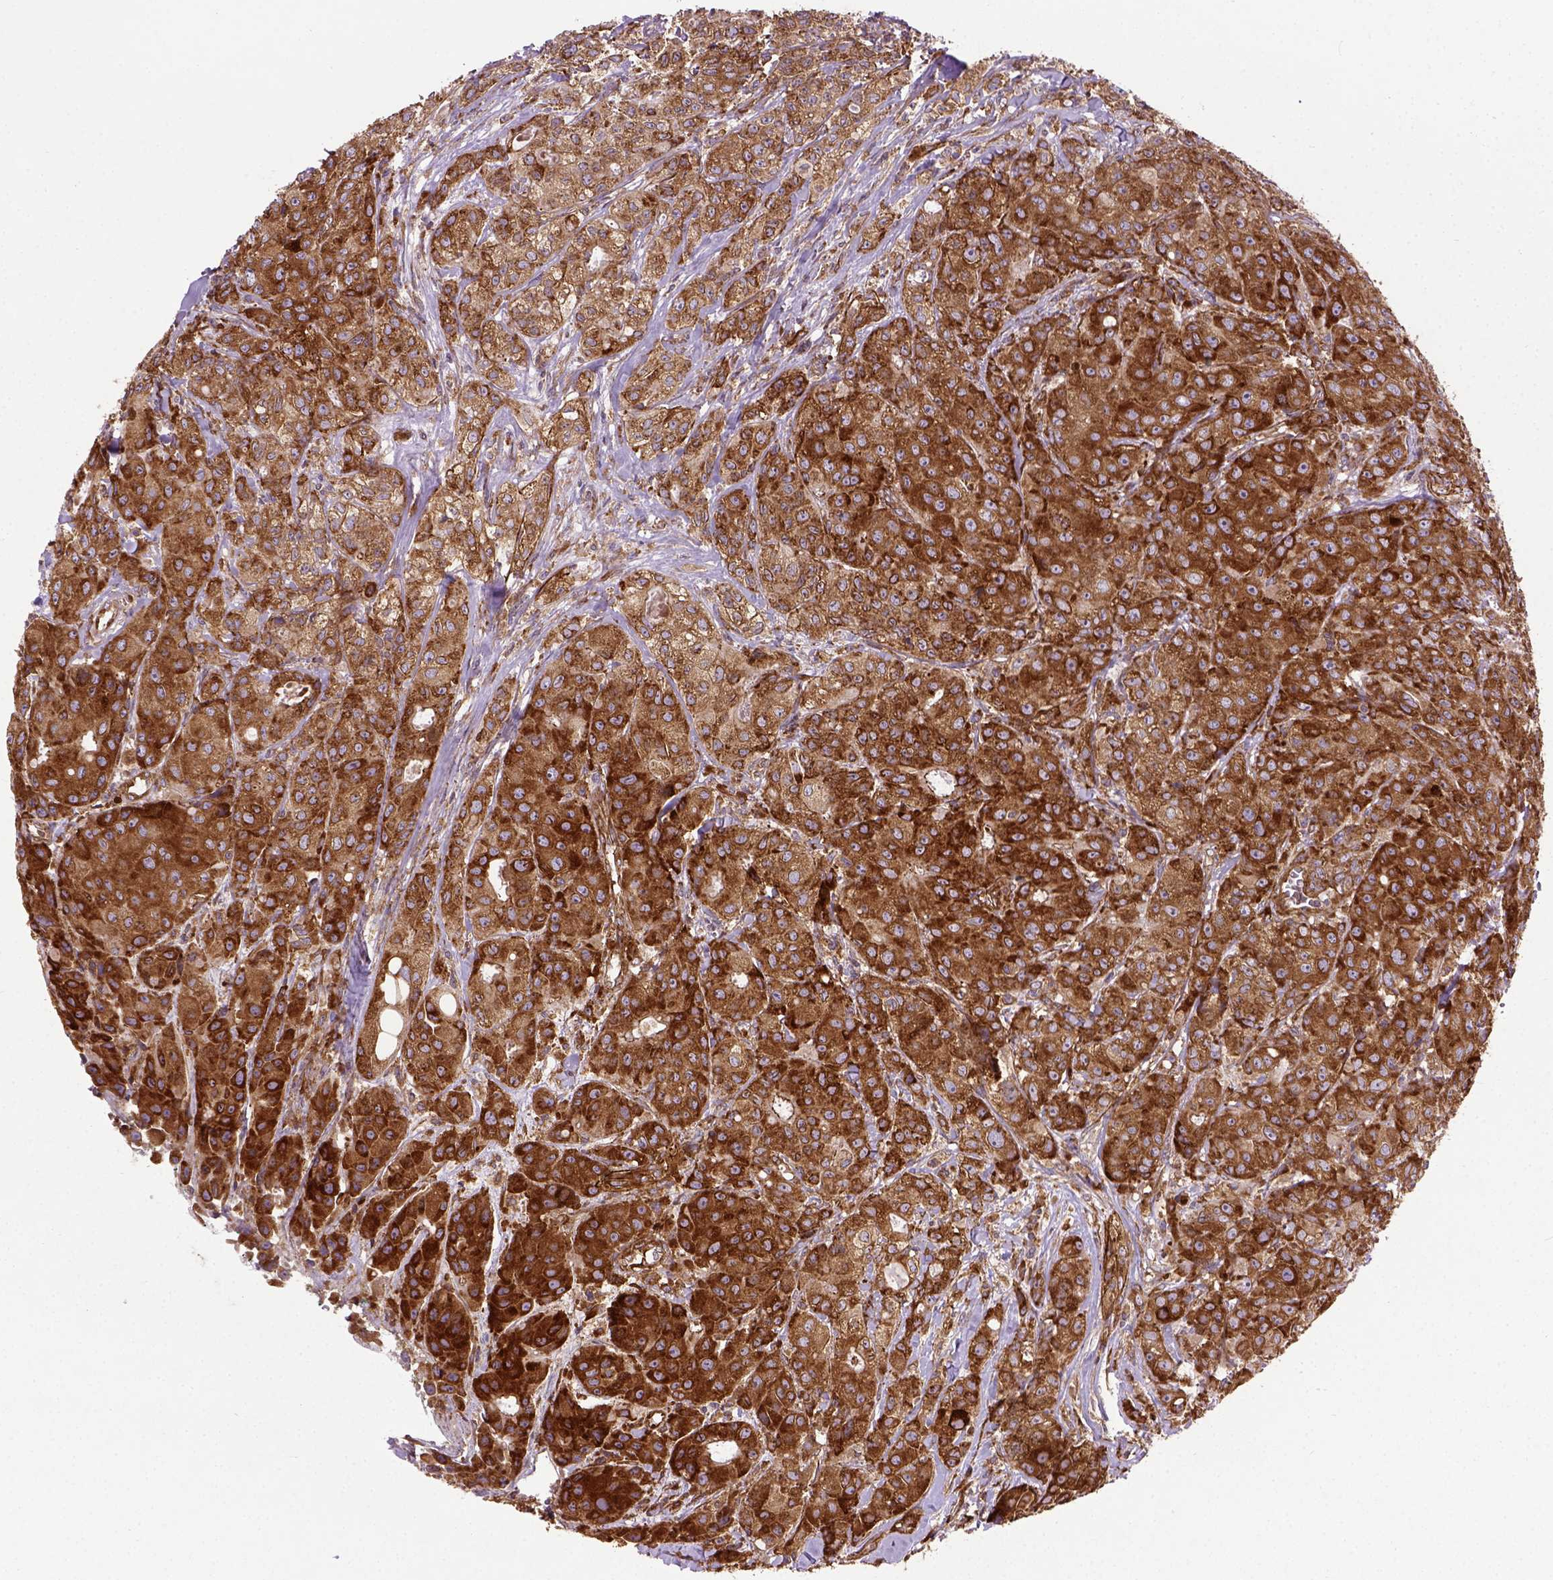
{"staining": {"intensity": "strong", "quantity": ">75%", "location": "cytoplasmic/membranous"}, "tissue": "breast cancer", "cell_type": "Tumor cells", "image_type": "cancer", "snomed": [{"axis": "morphology", "description": "Duct carcinoma"}, {"axis": "topography", "description": "Breast"}], "caption": "Breast cancer (invasive ductal carcinoma) stained with a brown dye demonstrates strong cytoplasmic/membranous positive positivity in about >75% of tumor cells.", "gene": "CAPRIN1", "patient": {"sex": "female", "age": 43}}